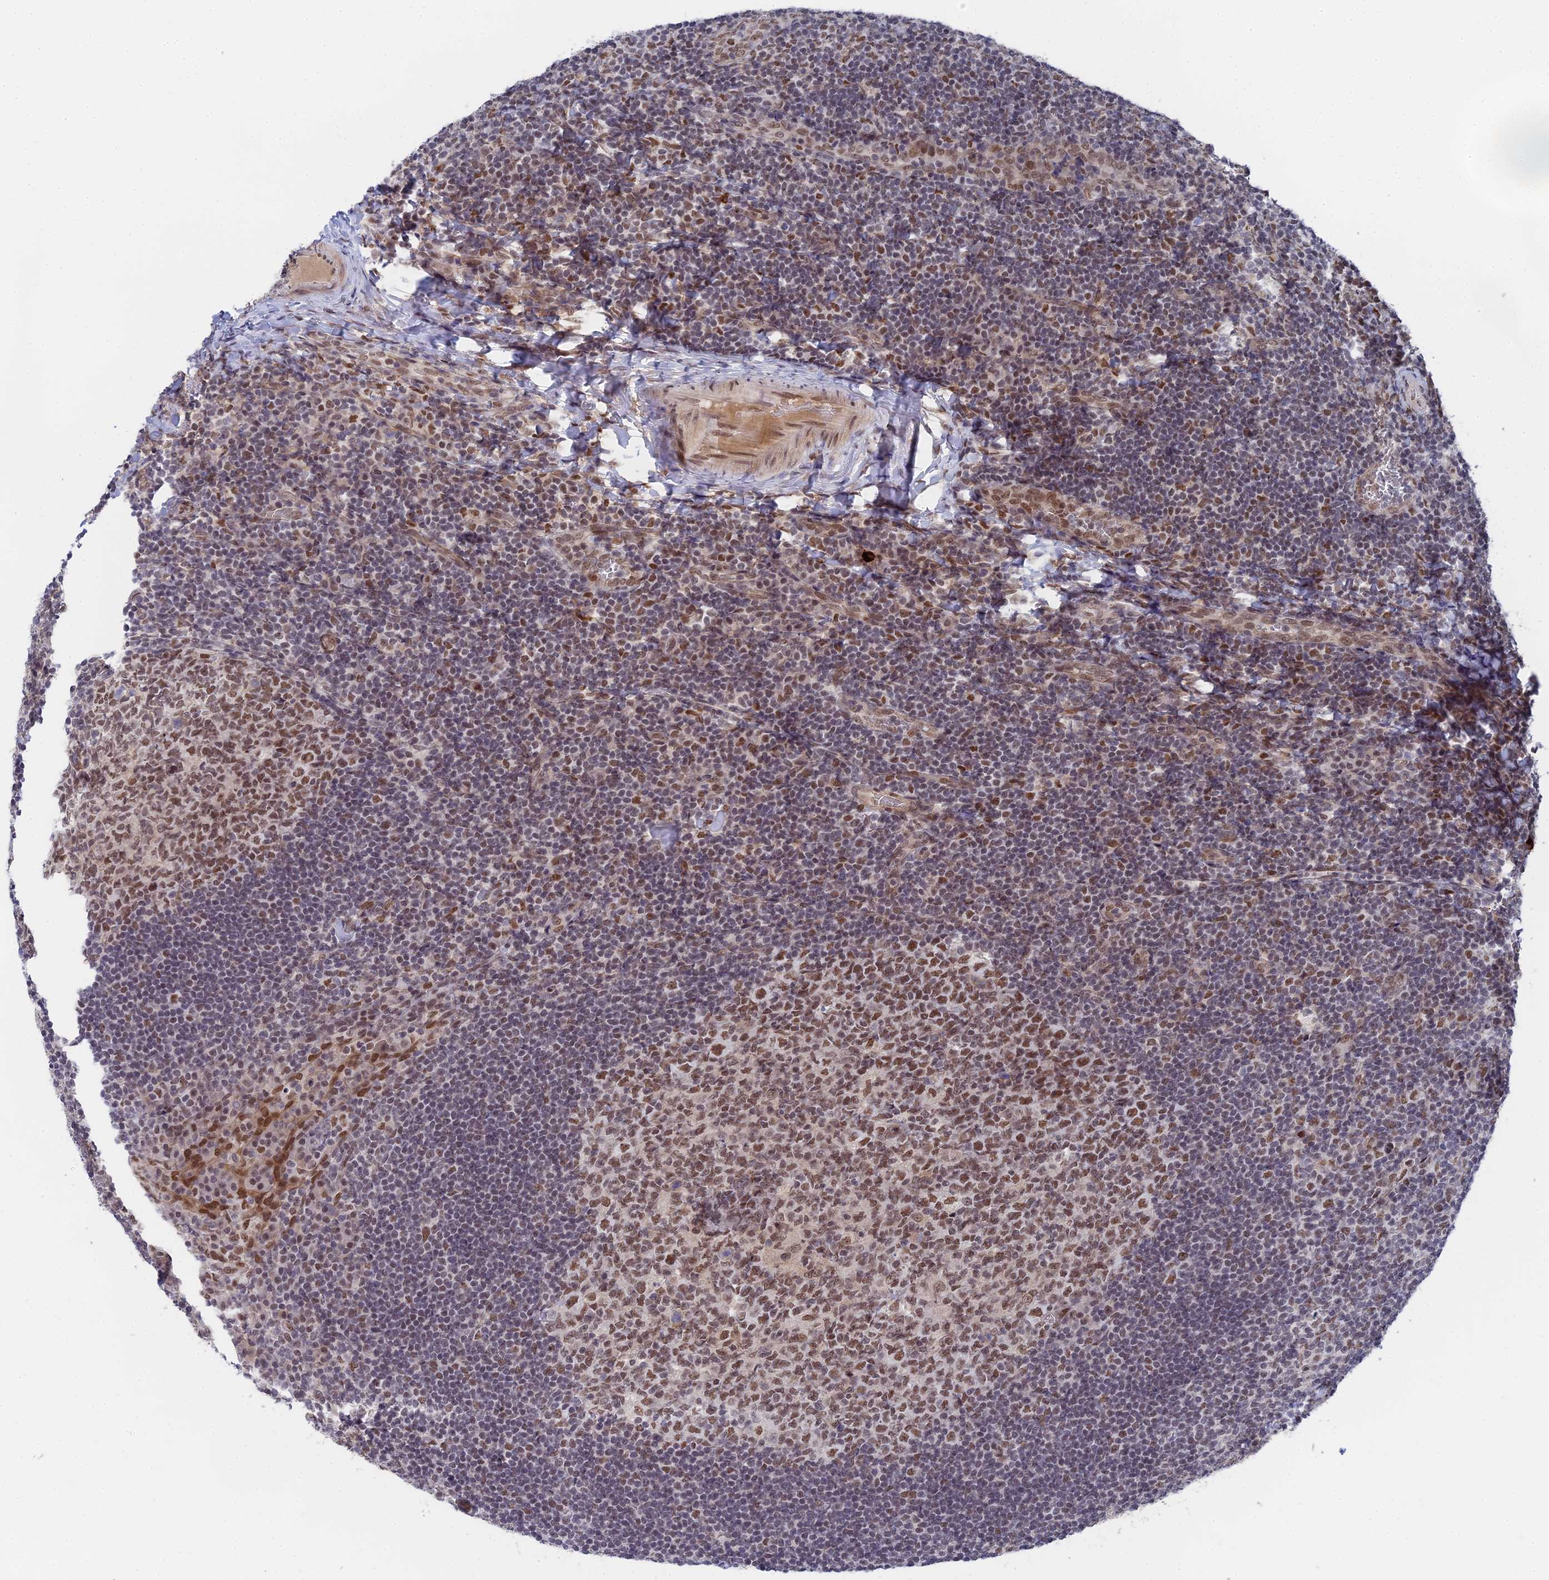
{"staining": {"intensity": "moderate", "quantity": ">75%", "location": "nuclear"}, "tissue": "tonsil", "cell_type": "Germinal center cells", "image_type": "normal", "snomed": [{"axis": "morphology", "description": "Normal tissue, NOS"}, {"axis": "topography", "description": "Tonsil"}], "caption": "About >75% of germinal center cells in normal human tonsil show moderate nuclear protein staining as visualized by brown immunohistochemical staining.", "gene": "CCDC85A", "patient": {"sex": "male", "age": 17}}